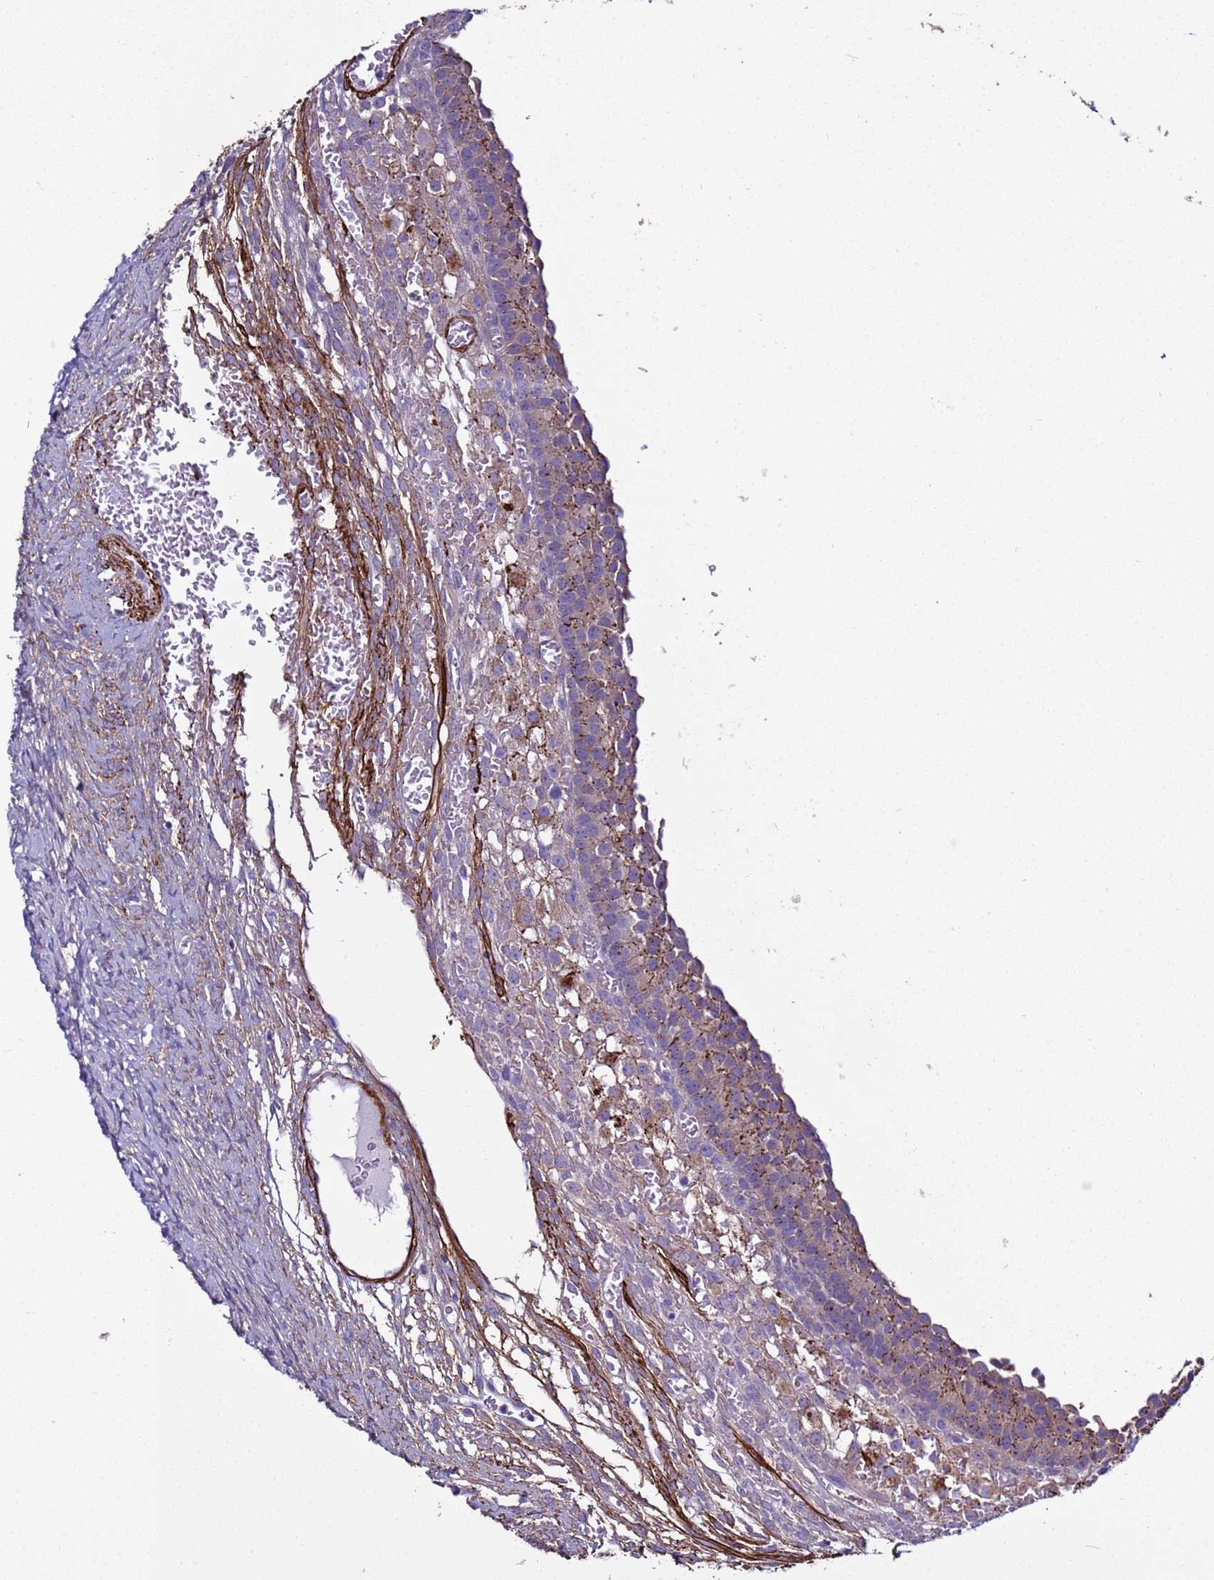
{"staining": {"intensity": "moderate", "quantity": "<25%", "location": "cytoplasmic/membranous"}, "tissue": "ovary", "cell_type": "Ovarian stroma cells", "image_type": "normal", "snomed": [{"axis": "morphology", "description": "Normal tissue, NOS"}, {"axis": "topography", "description": "Ovary"}], "caption": "Immunohistochemistry (IHC) histopathology image of unremarkable ovary: human ovary stained using IHC exhibits low levels of moderate protein expression localized specifically in the cytoplasmic/membranous of ovarian stroma cells, appearing as a cytoplasmic/membranous brown color.", "gene": "RABL2A", "patient": {"sex": "female", "age": 39}}